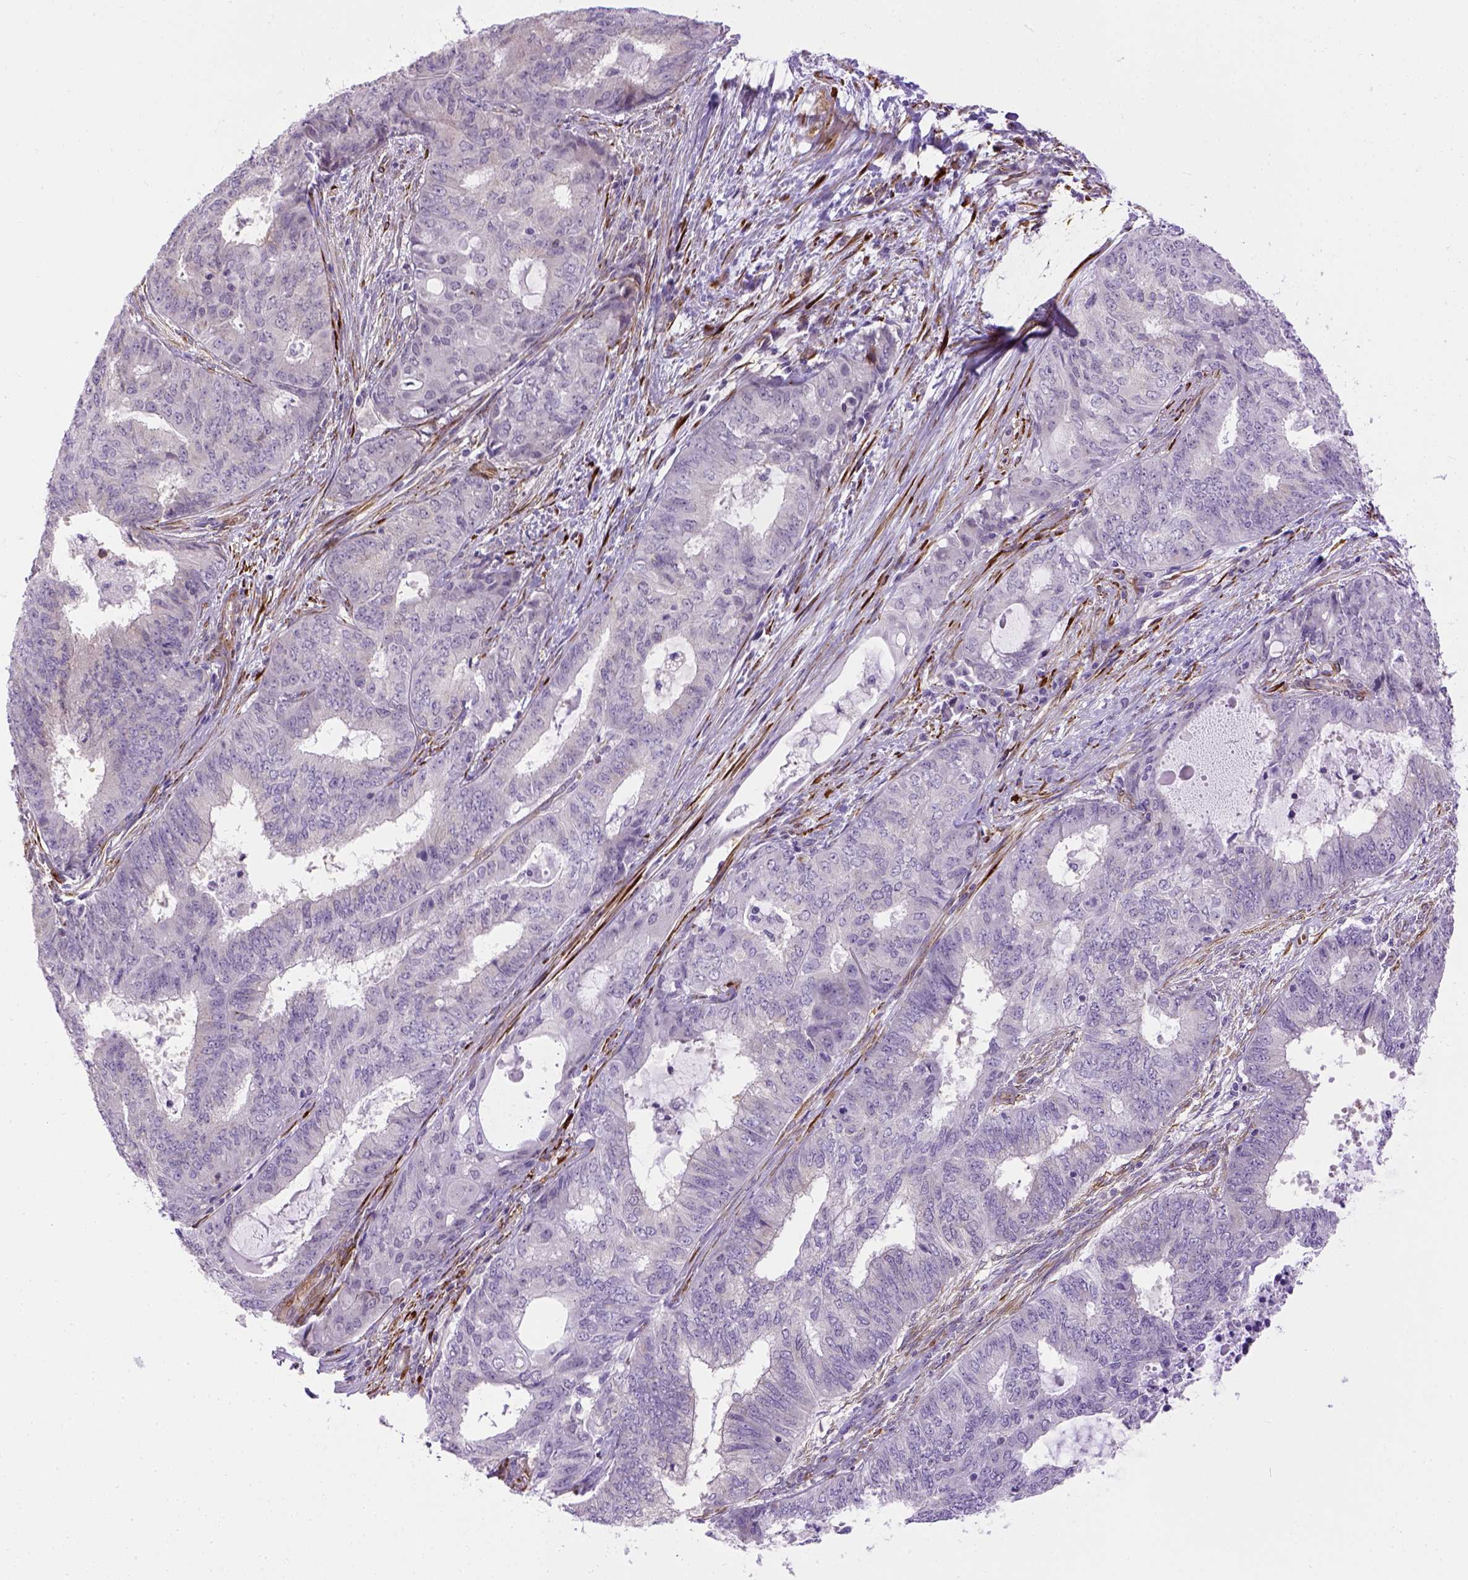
{"staining": {"intensity": "negative", "quantity": "none", "location": "none"}, "tissue": "endometrial cancer", "cell_type": "Tumor cells", "image_type": "cancer", "snomed": [{"axis": "morphology", "description": "Adenocarcinoma, NOS"}, {"axis": "topography", "description": "Endometrium"}], "caption": "The immunohistochemistry photomicrograph has no significant positivity in tumor cells of endometrial cancer tissue.", "gene": "KAZN", "patient": {"sex": "female", "age": 62}}